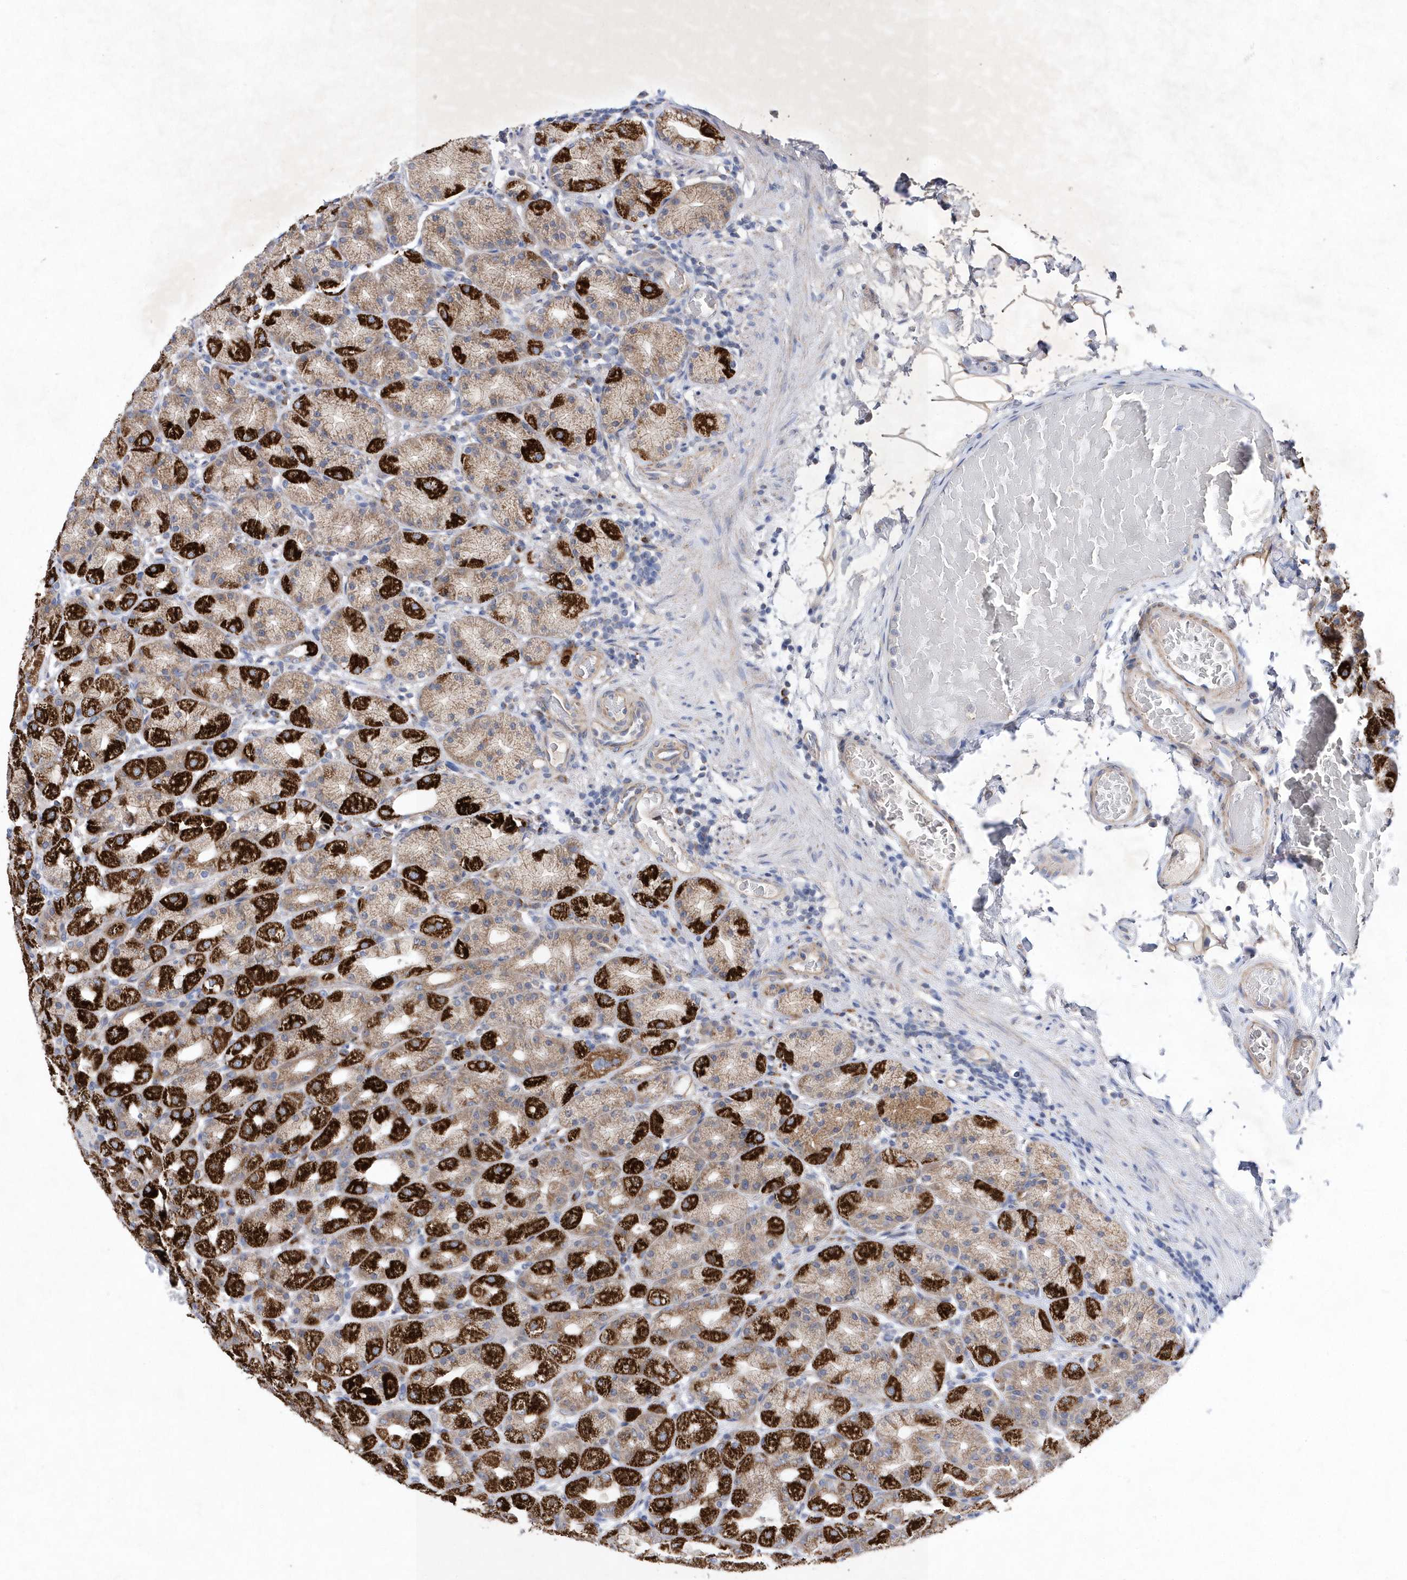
{"staining": {"intensity": "strong", "quantity": ">75%", "location": "cytoplasmic/membranous"}, "tissue": "stomach", "cell_type": "Glandular cells", "image_type": "normal", "snomed": [{"axis": "morphology", "description": "Normal tissue, NOS"}, {"axis": "topography", "description": "Stomach, upper"}], "caption": "IHC (DAB) staining of normal stomach shows strong cytoplasmic/membranous protein positivity in approximately >75% of glandular cells. (Stains: DAB (3,3'-diaminobenzidine) in brown, nuclei in blue, Microscopy: brightfield microscopy at high magnification).", "gene": "METTL8", "patient": {"sex": "male", "age": 68}}